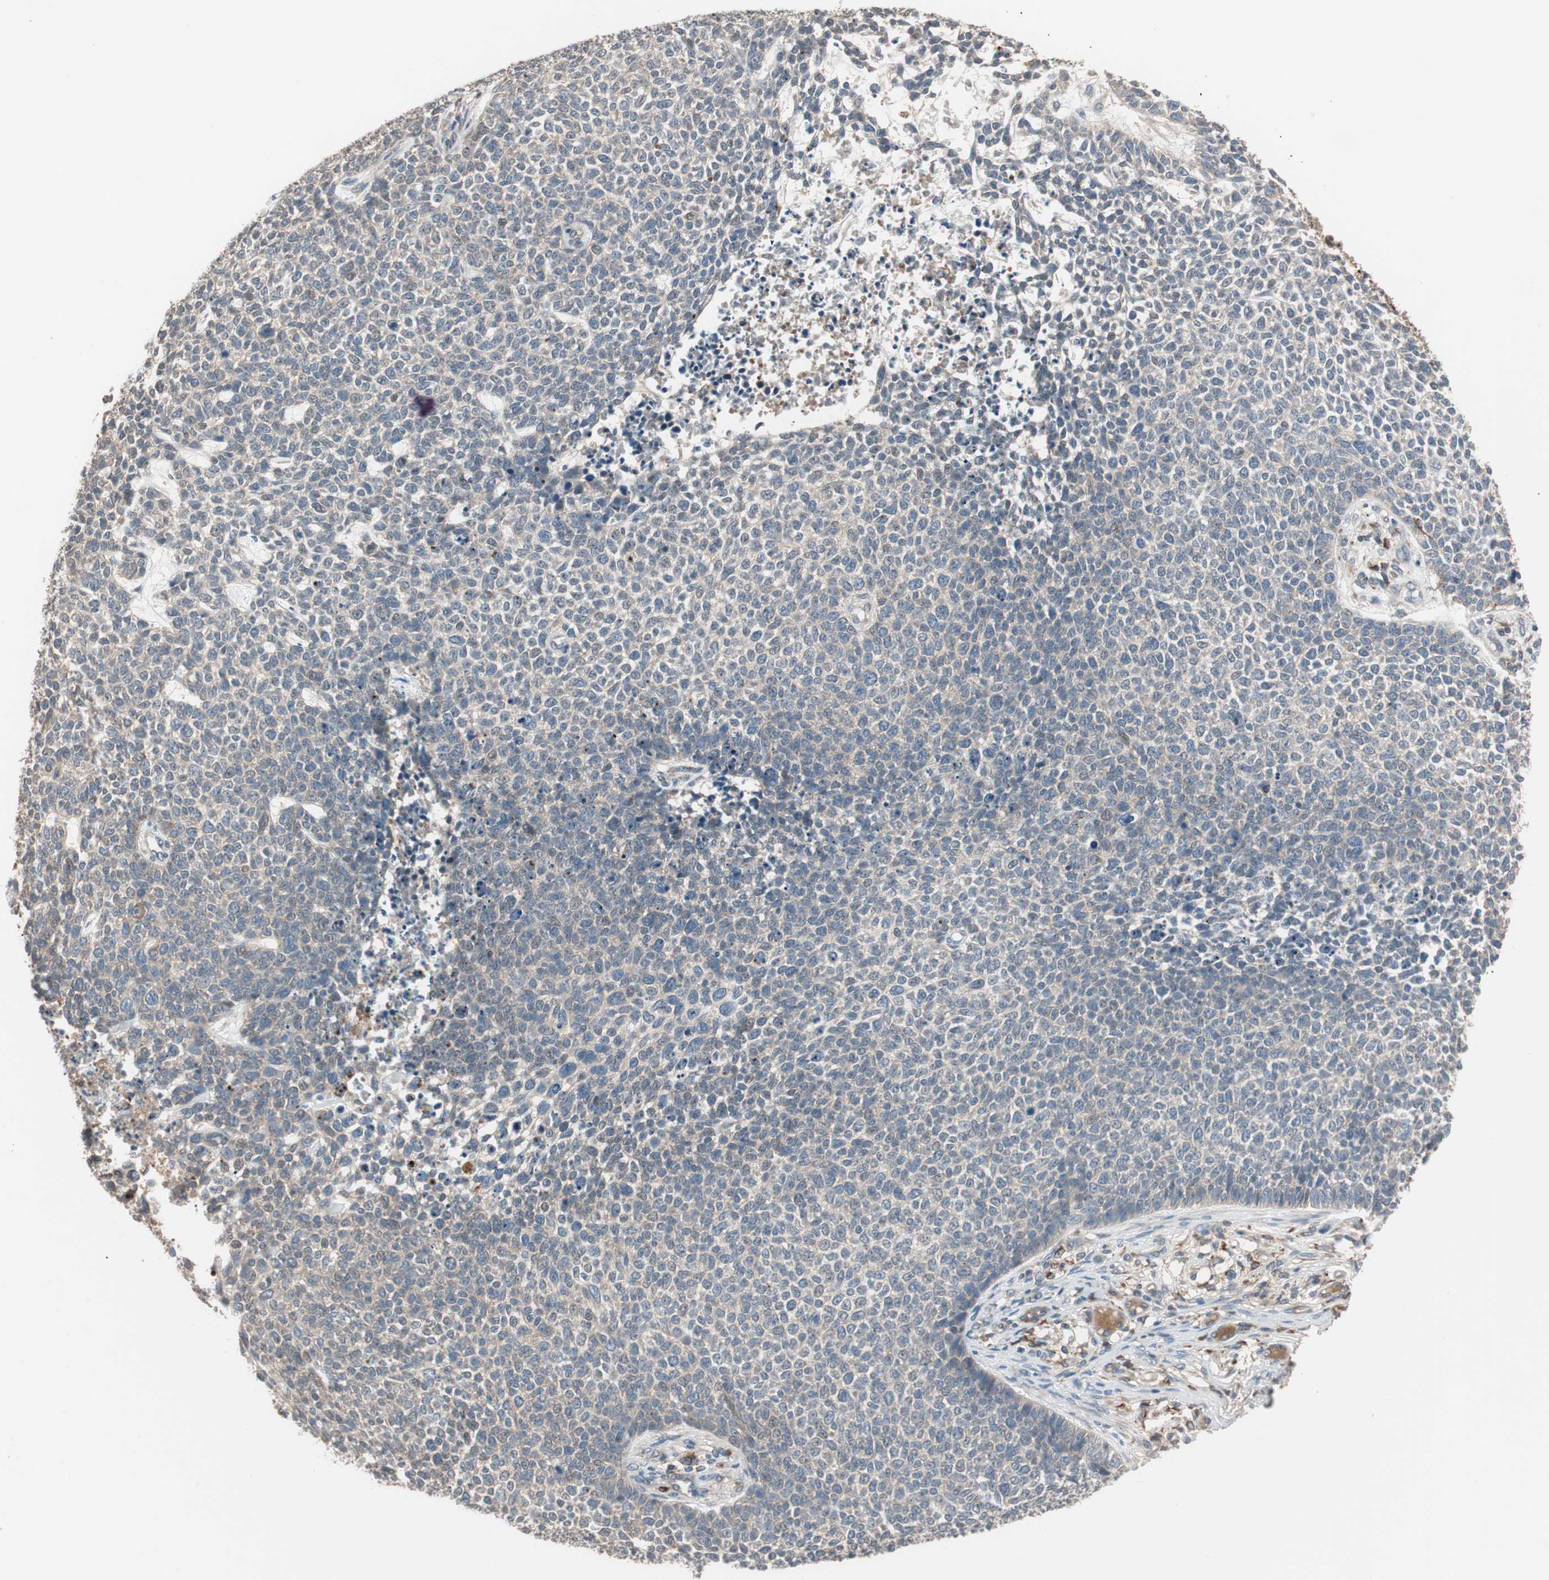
{"staining": {"intensity": "weak", "quantity": ">75%", "location": "cytoplasmic/membranous"}, "tissue": "skin cancer", "cell_type": "Tumor cells", "image_type": "cancer", "snomed": [{"axis": "morphology", "description": "Basal cell carcinoma"}, {"axis": "topography", "description": "Skin"}], "caption": "The immunohistochemical stain highlights weak cytoplasmic/membranous staining in tumor cells of skin cancer (basal cell carcinoma) tissue.", "gene": "STAB1", "patient": {"sex": "female", "age": 84}}